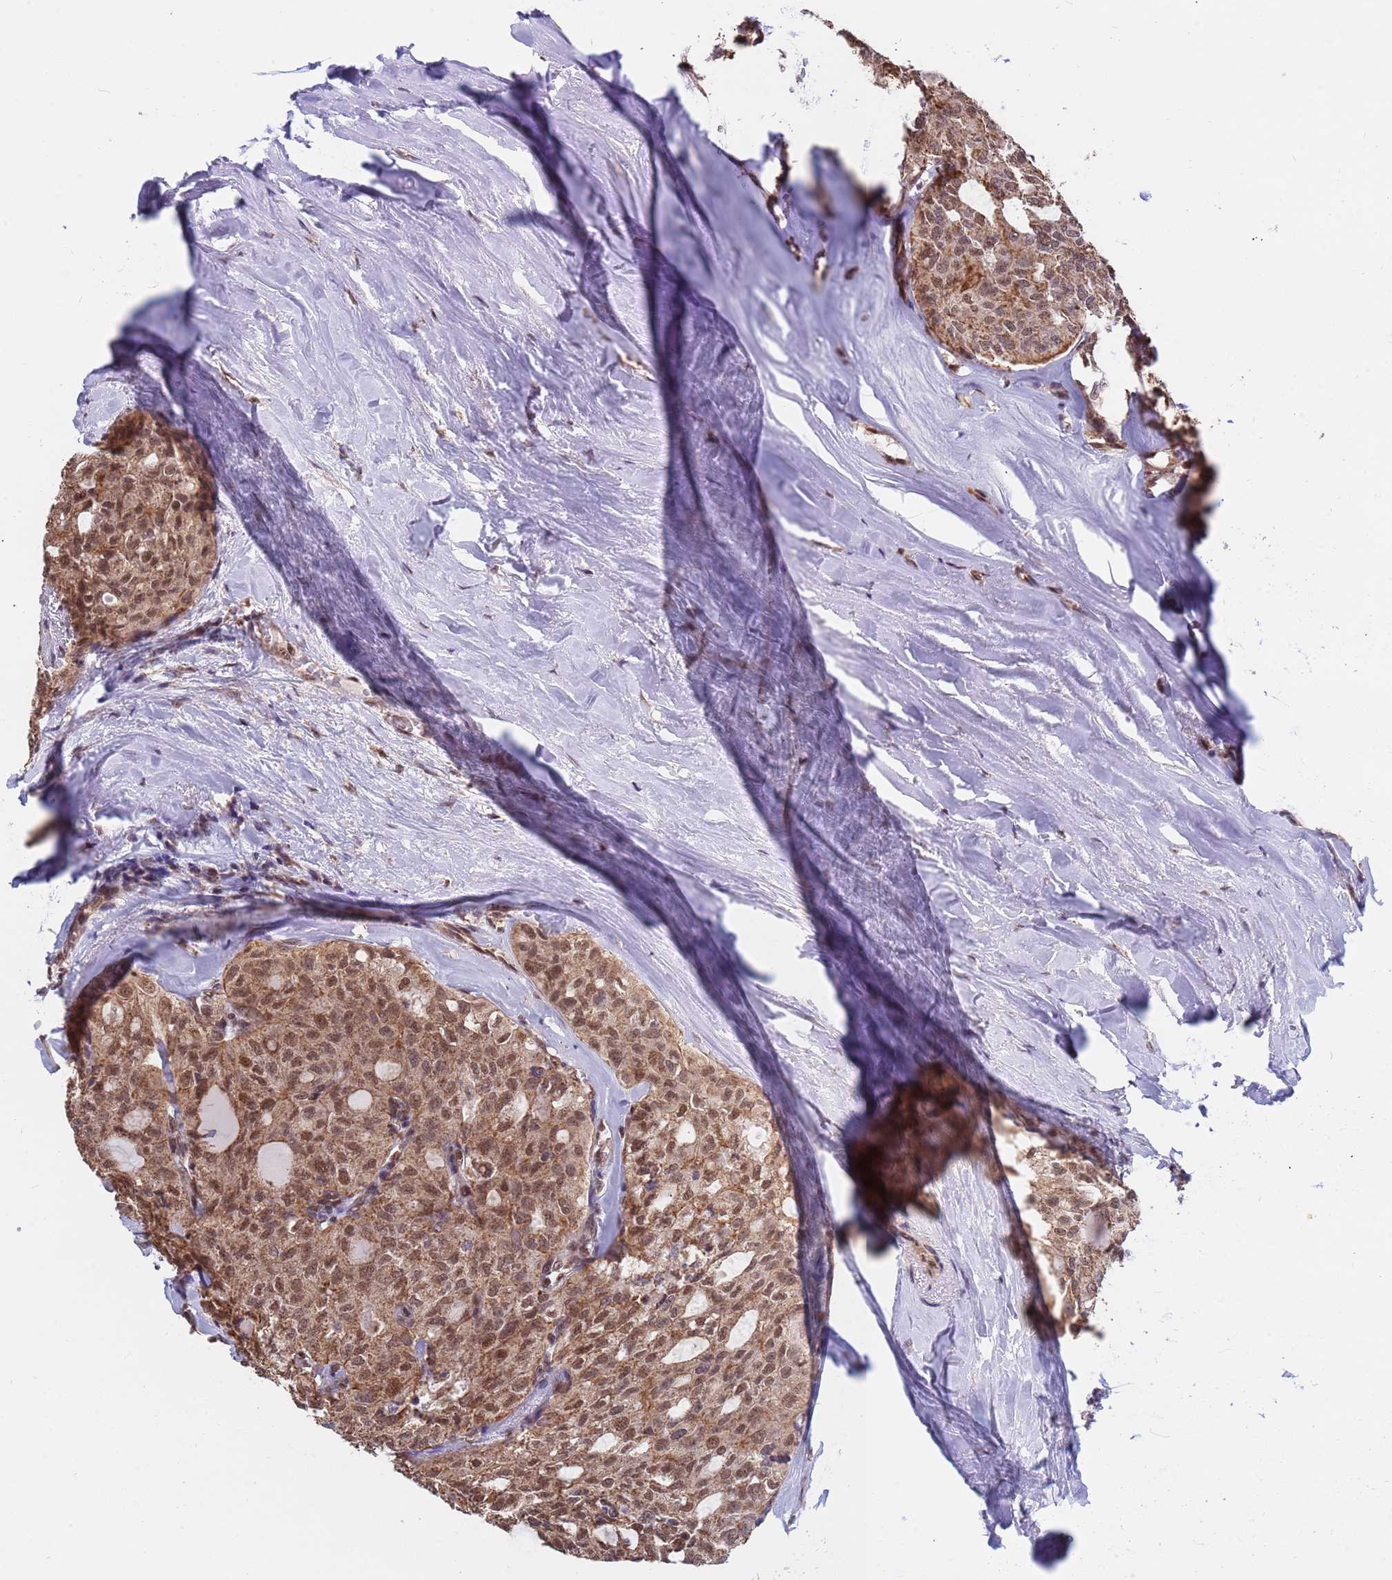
{"staining": {"intensity": "moderate", "quantity": ">75%", "location": "cytoplasmic/membranous,nuclear"}, "tissue": "thyroid cancer", "cell_type": "Tumor cells", "image_type": "cancer", "snomed": [{"axis": "morphology", "description": "Follicular adenoma carcinoma, NOS"}, {"axis": "topography", "description": "Thyroid gland"}], "caption": "The immunohistochemical stain shows moderate cytoplasmic/membranous and nuclear expression in tumor cells of thyroid follicular adenoma carcinoma tissue. (DAB (3,3'-diaminobenzidine) IHC, brown staining for protein, blue staining for nuclei).", "gene": "DENND2B", "patient": {"sex": "male", "age": 75}}